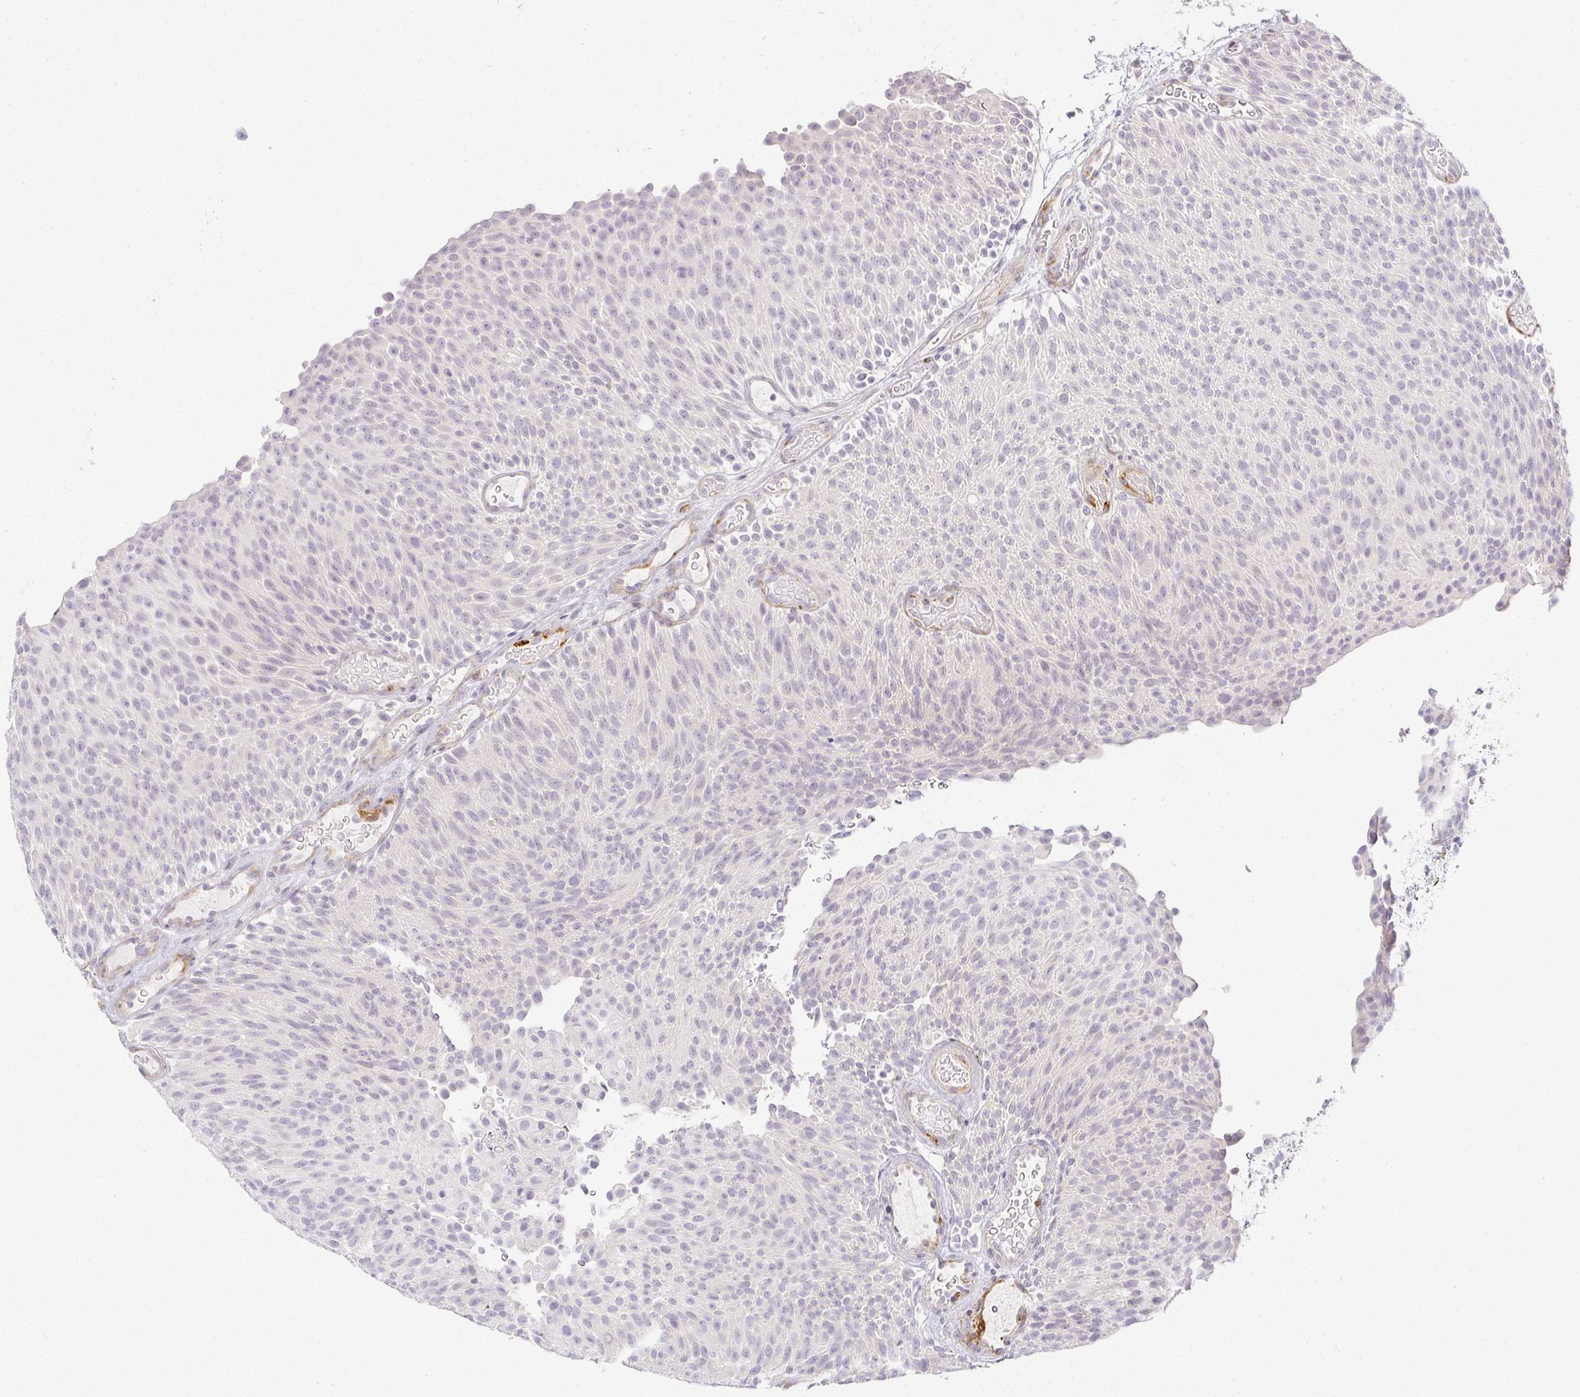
{"staining": {"intensity": "negative", "quantity": "none", "location": "none"}, "tissue": "urothelial cancer", "cell_type": "Tumor cells", "image_type": "cancer", "snomed": [{"axis": "morphology", "description": "Urothelial carcinoma, Low grade"}, {"axis": "topography", "description": "Urinary bladder"}], "caption": "IHC of low-grade urothelial carcinoma demonstrates no staining in tumor cells.", "gene": "ACAN", "patient": {"sex": "male", "age": 78}}